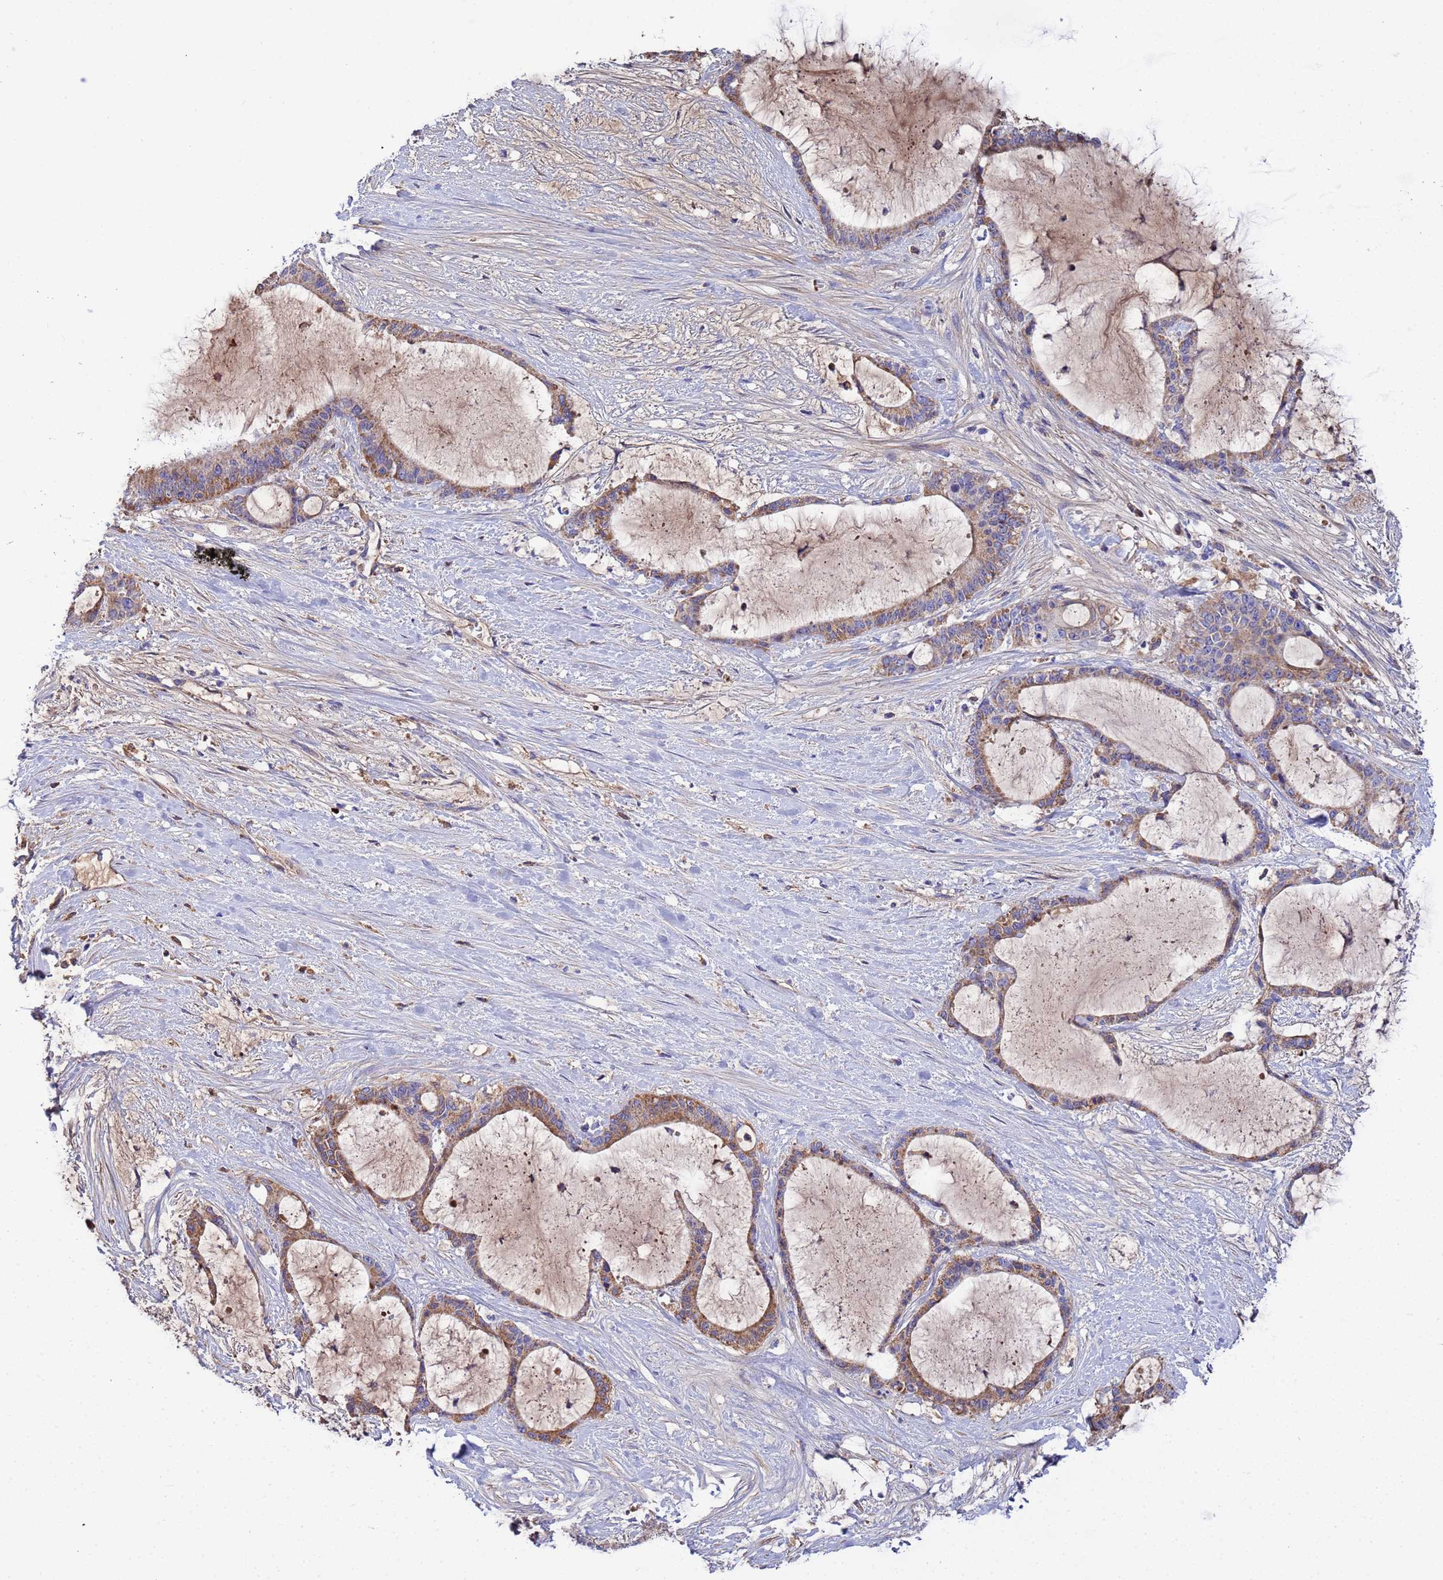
{"staining": {"intensity": "weak", "quantity": "25%-75%", "location": "cytoplasmic/membranous"}, "tissue": "liver cancer", "cell_type": "Tumor cells", "image_type": "cancer", "snomed": [{"axis": "morphology", "description": "Normal tissue, NOS"}, {"axis": "morphology", "description": "Cholangiocarcinoma"}, {"axis": "topography", "description": "Liver"}, {"axis": "topography", "description": "Peripheral nerve tissue"}], "caption": "Immunohistochemical staining of human cholangiocarcinoma (liver) demonstrates low levels of weak cytoplasmic/membranous protein staining in about 25%-75% of tumor cells.", "gene": "GLUD1", "patient": {"sex": "female", "age": 73}}